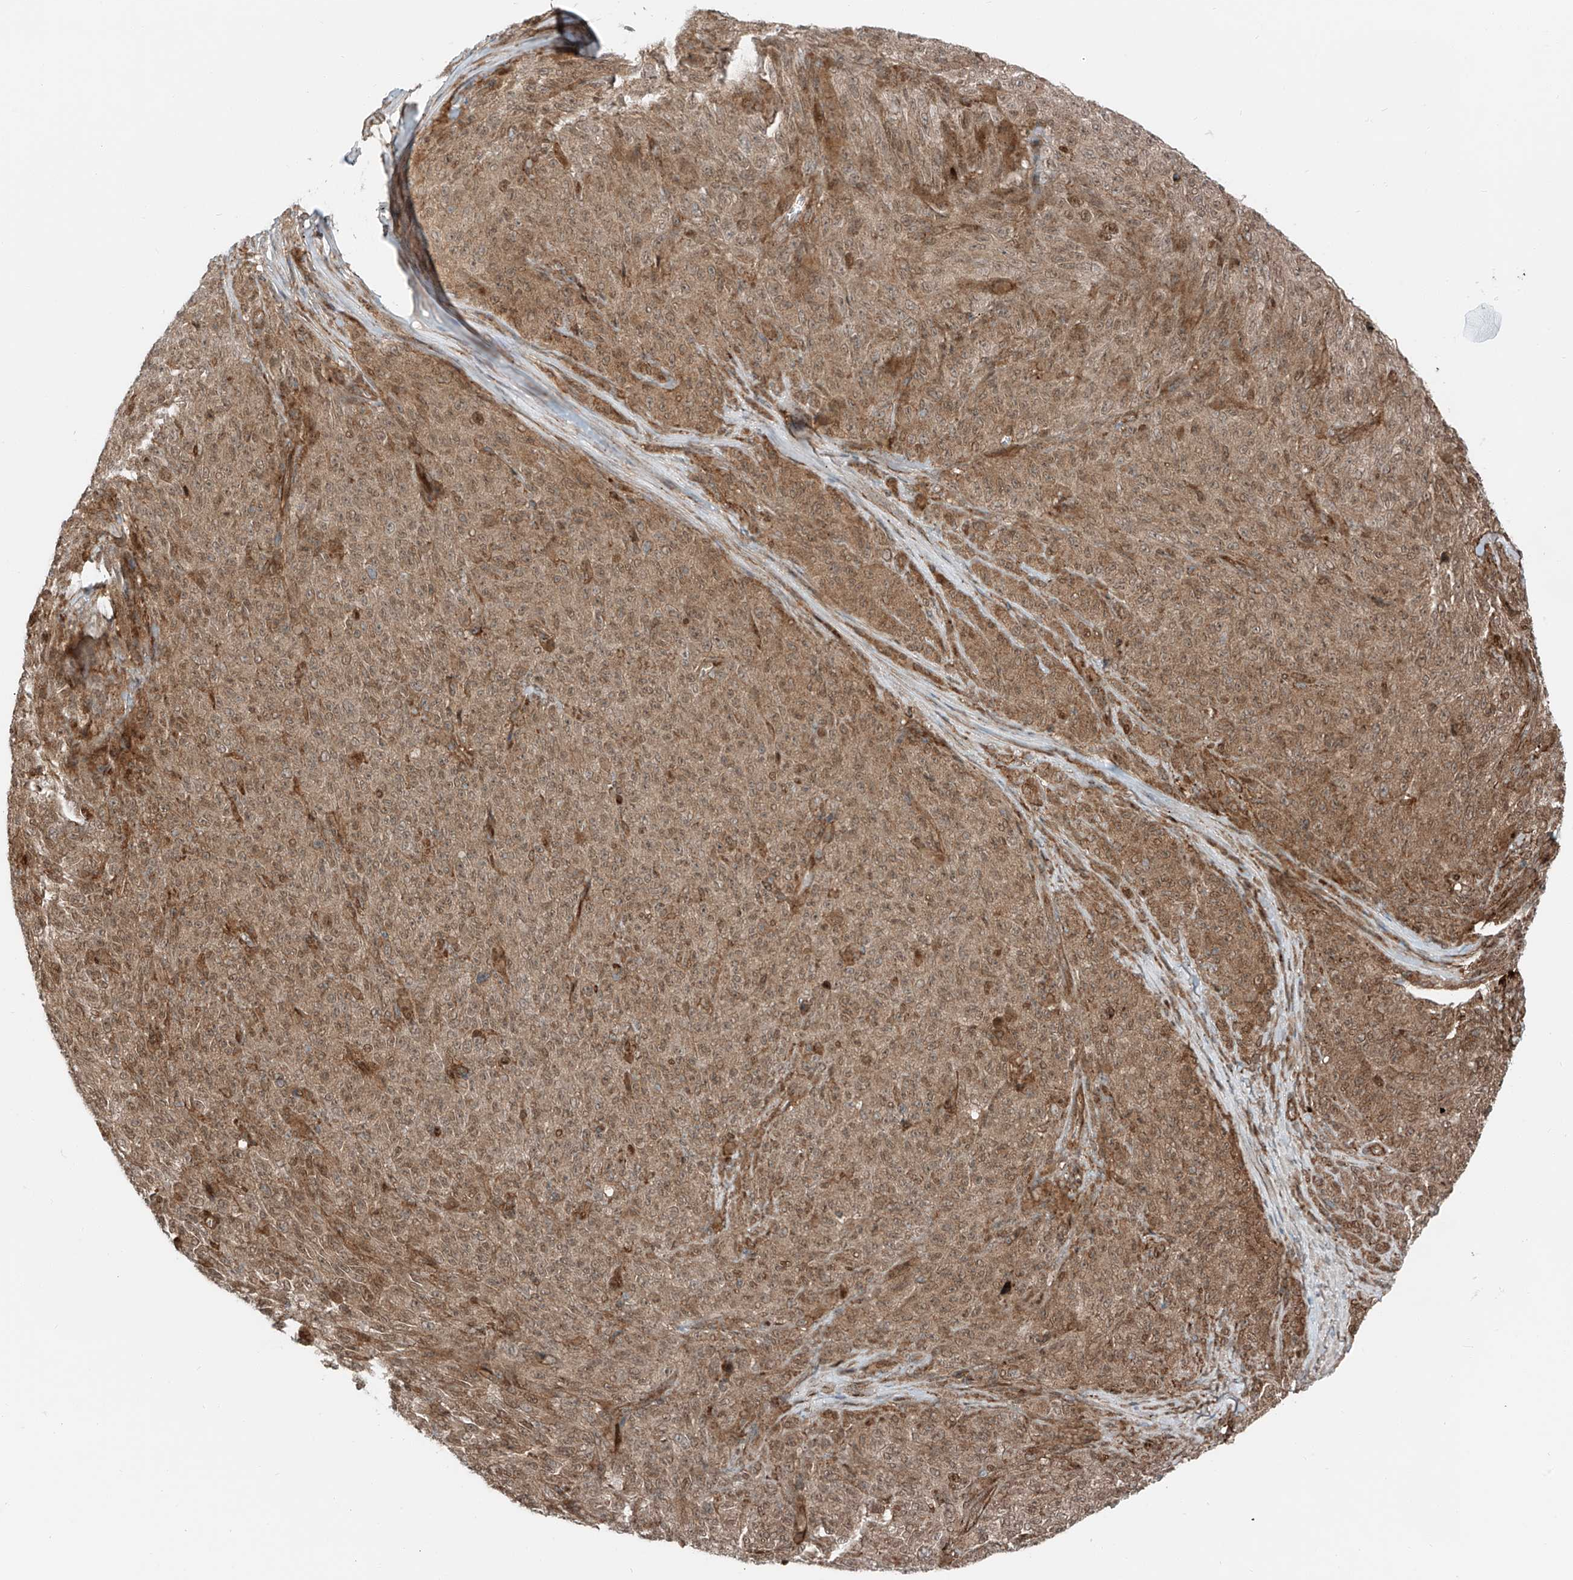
{"staining": {"intensity": "moderate", "quantity": ">75%", "location": "cytoplasmic/membranous,nuclear"}, "tissue": "melanoma", "cell_type": "Tumor cells", "image_type": "cancer", "snomed": [{"axis": "morphology", "description": "Malignant melanoma, NOS"}, {"axis": "topography", "description": "Skin"}], "caption": "Moderate cytoplasmic/membranous and nuclear protein positivity is appreciated in about >75% of tumor cells in malignant melanoma.", "gene": "USP48", "patient": {"sex": "female", "age": 82}}